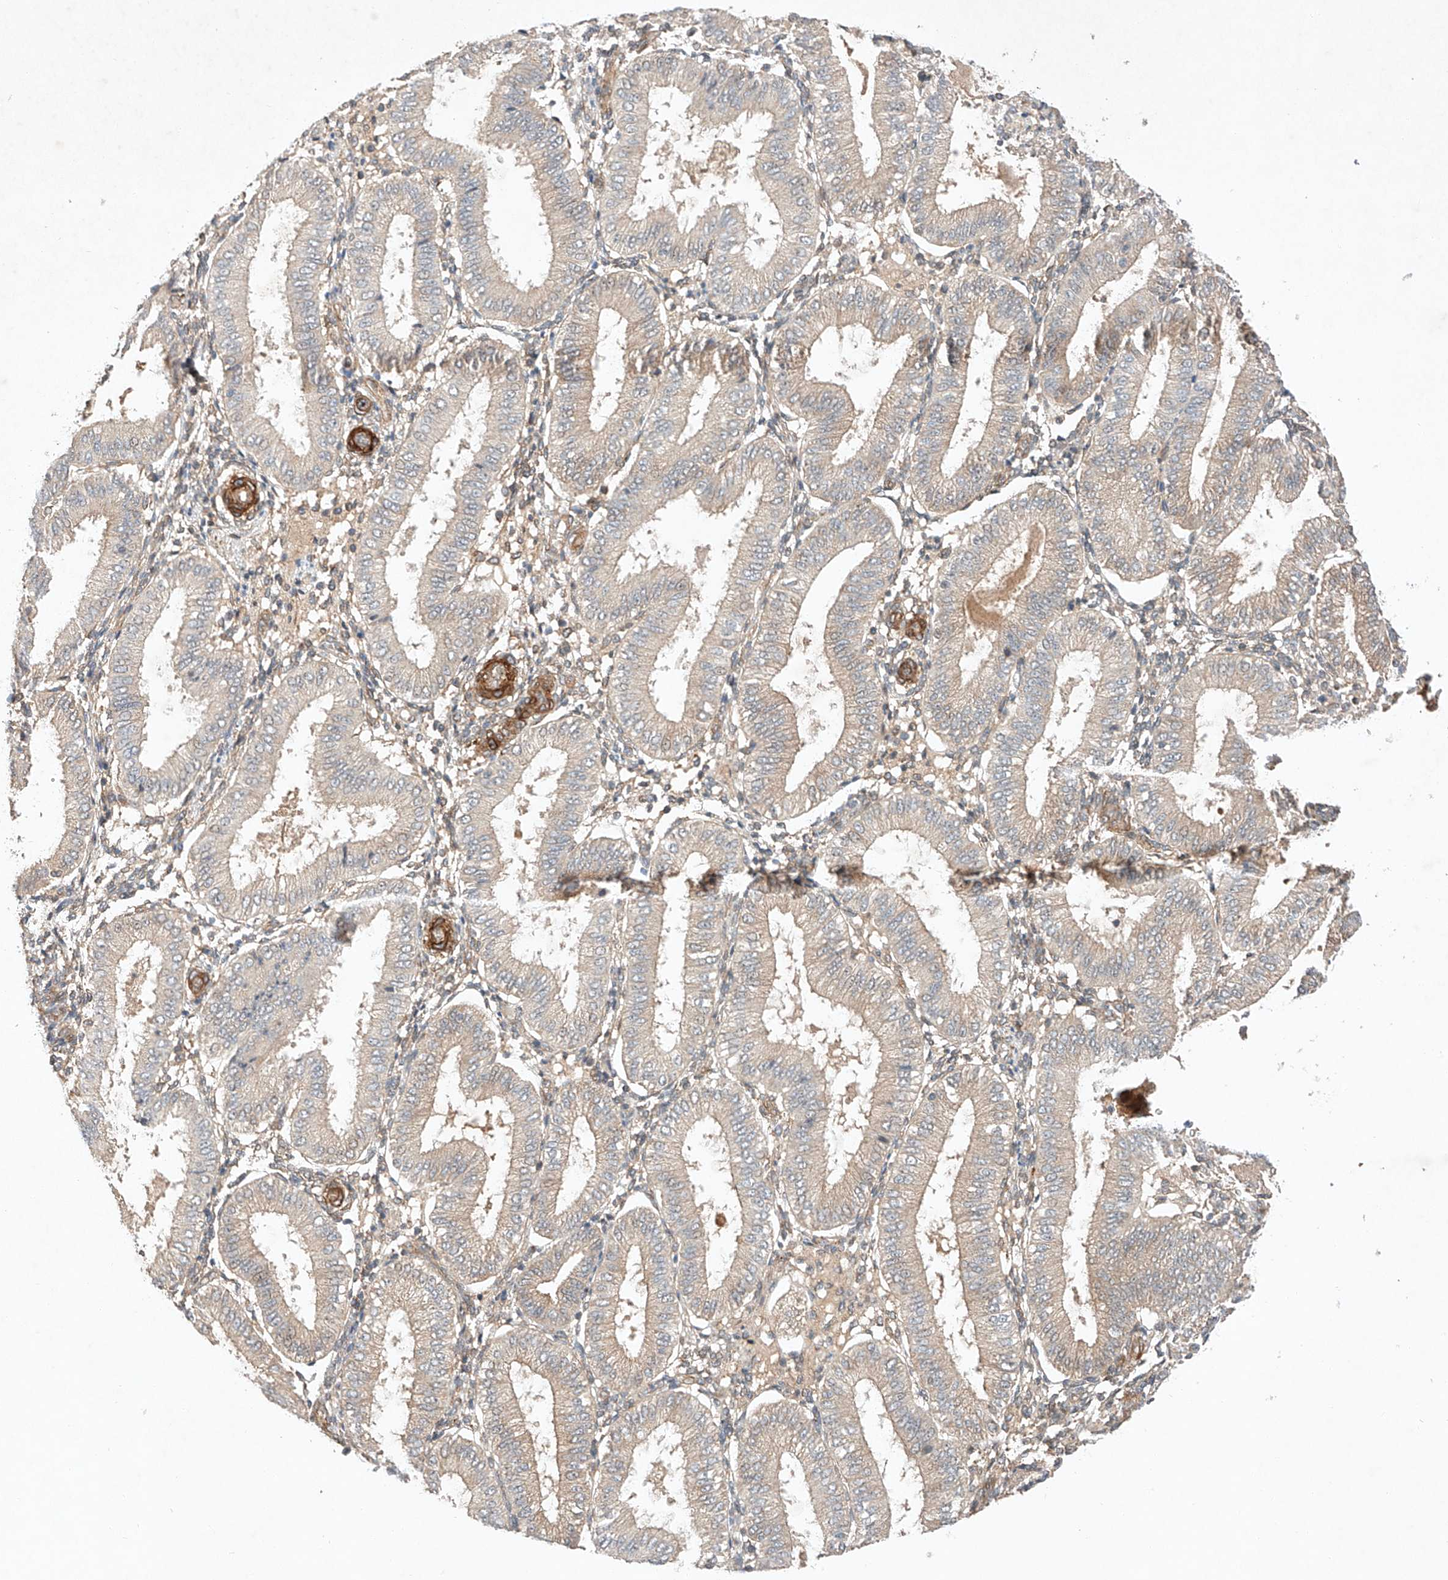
{"staining": {"intensity": "moderate", "quantity": "<25%", "location": "cytoplasmic/membranous"}, "tissue": "endometrium", "cell_type": "Cells in endometrial stroma", "image_type": "normal", "snomed": [{"axis": "morphology", "description": "Normal tissue, NOS"}, {"axis": "topography", "description": "Endometrium"}], "caption": "Moderate cytoplasmic/membranous protein positivity is identified in approximately <25% of cells in endometrial stroma in endometrium.", "gene": "ARHGAP33", "patient": {"sex": "female", "age": 39}}